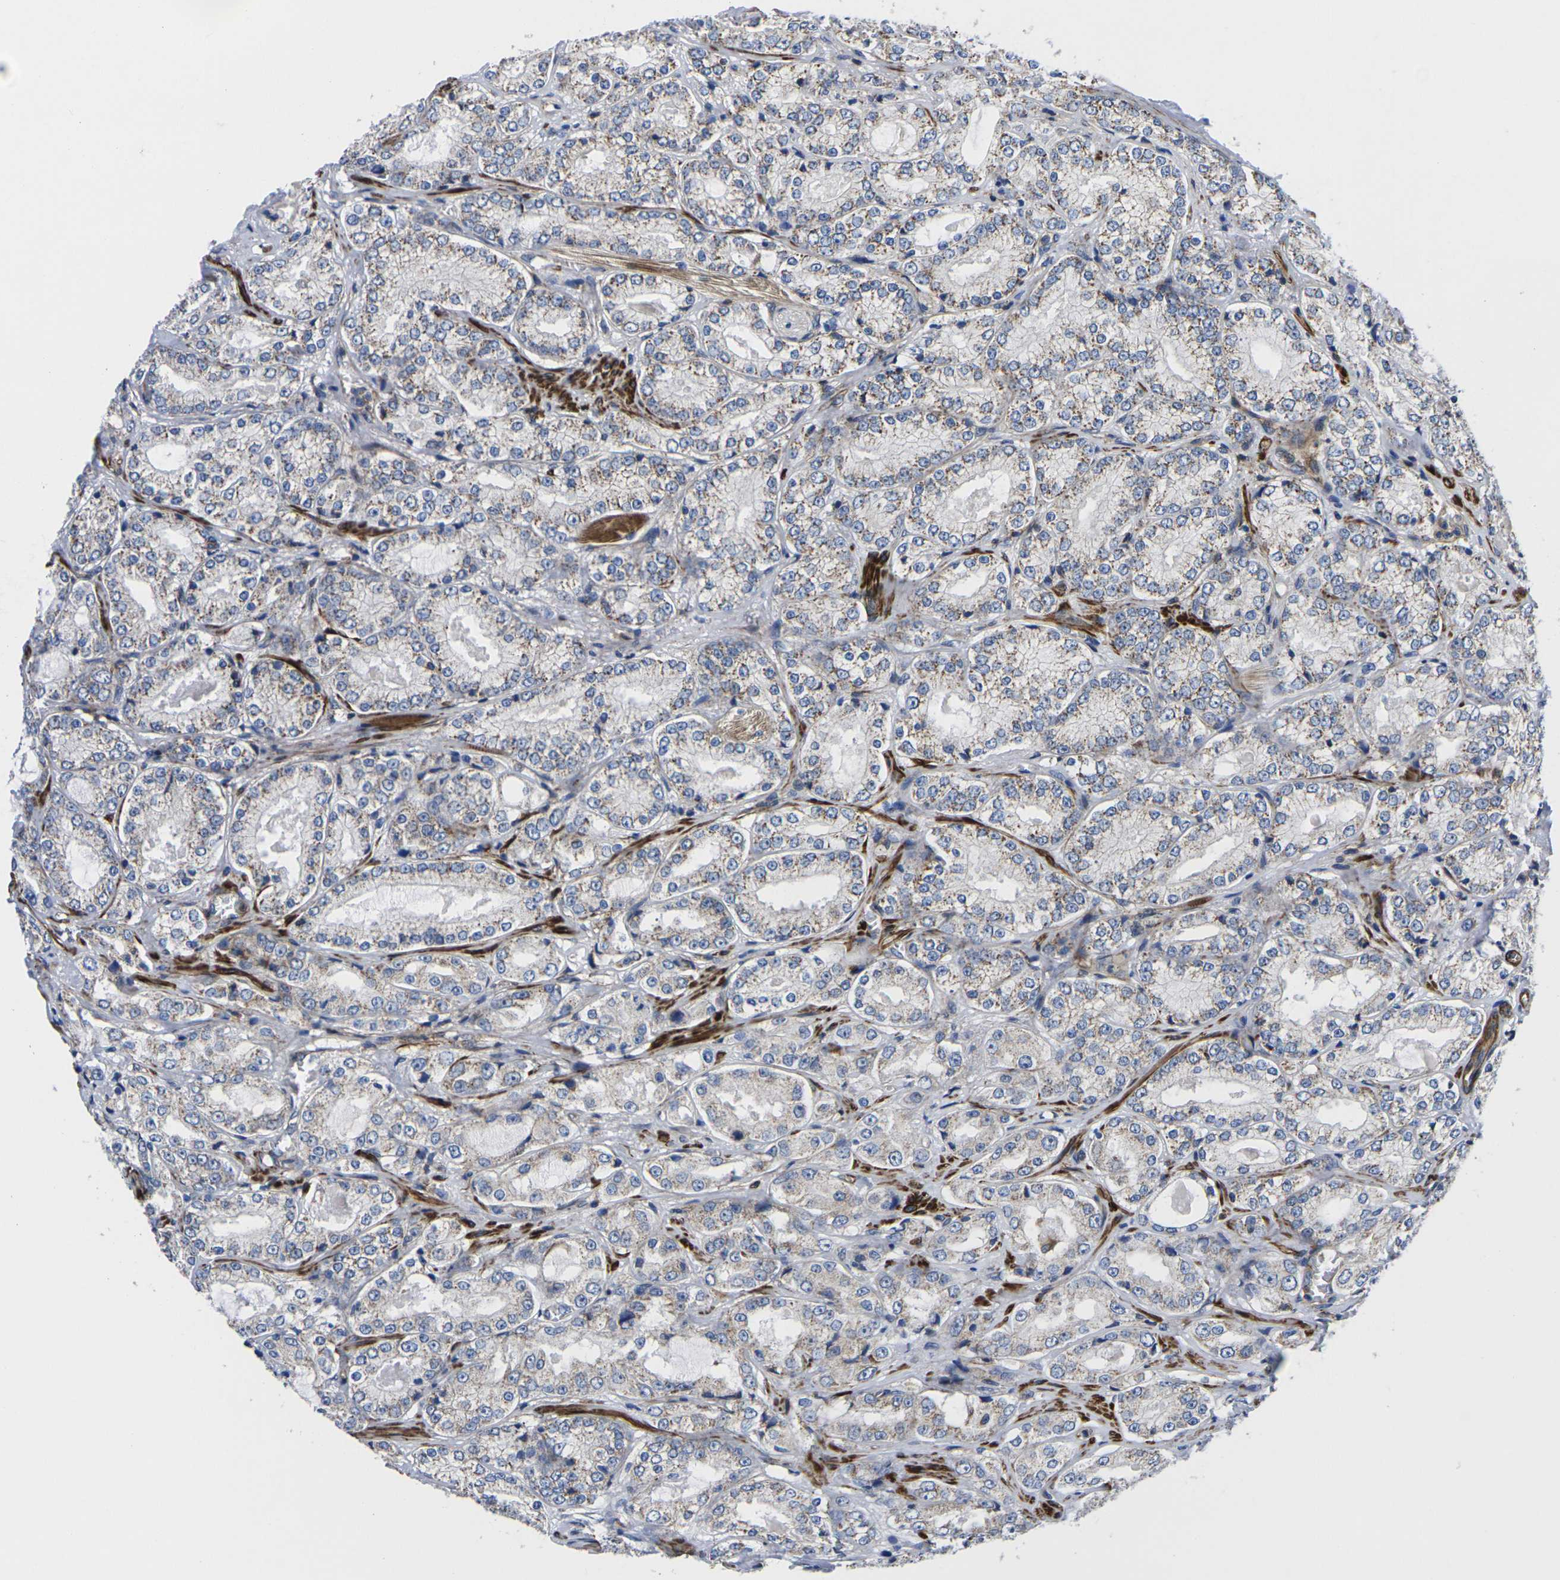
{"staining": {"intensity": "weak", "quantity": ">75%", "location": "cytoplasmic/membranous"}, "tissue": "prostate cancer", "cell_type": "Tumor cells", "image_type": "cancer", "snomed": [{"axis": "morphology", "description": "Adenocarcinoma, High grade"}, {"axis": "topography", "description": "Prostate"}], "caption": "High-power microscopy captured an immunohistochemistry (IHC) histopathology image of prostate cancer, revealing weak cytoplasmic/membranous expression in about >75% of tumor cells.", "gene": "GPR4", "patient": {"sex": "male", "age": 73}}